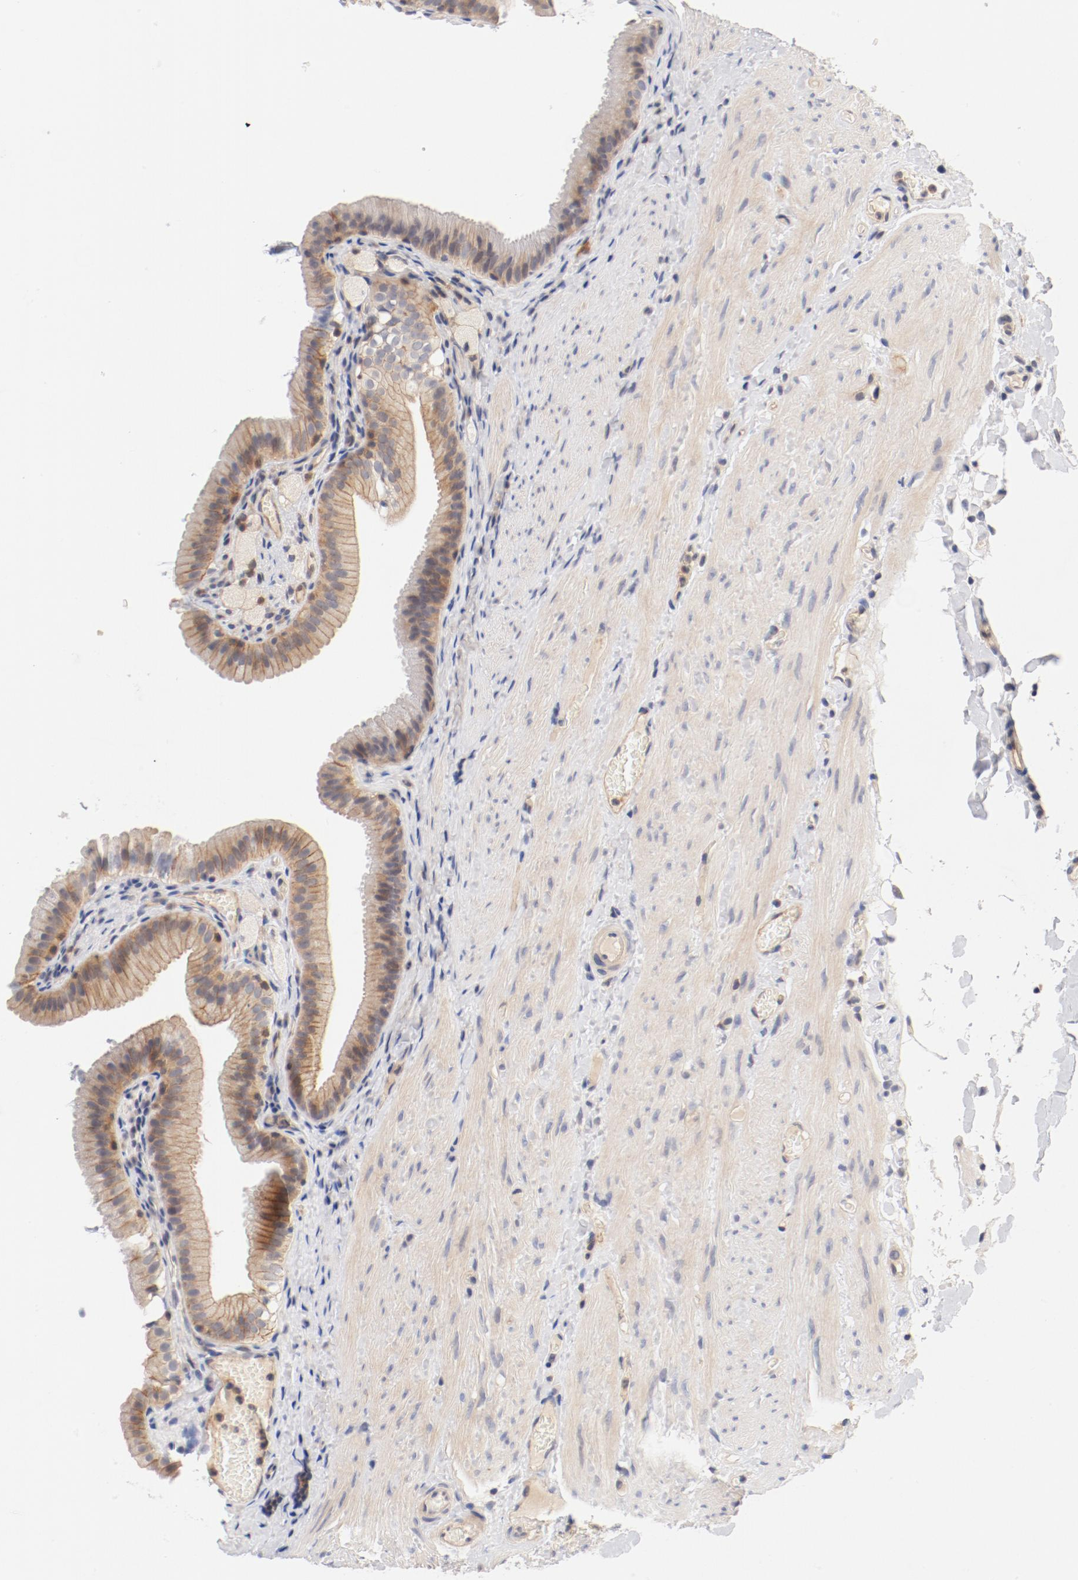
{"staining": {"intensity": "moderate", "quantity": ">75%", "location": "cytoplasmic/membranous"}, "tissue": "gallbladder", "cell_type": "Glandular cells", "image_type": "normal", "snomed": [{"axis": "morphology", "description": "Normal tissue, NOS"}, {"axis": "topography", "description": "Gallbladder"}], "caption": "DAB immunohistochemical staining of normal human gallbladder demonstrates moderate cytoplasmic/membranous protein positivity in approximately >75% of glandular cells. The staining was performed using DAB, with brown indicating positive protein expression. Nuclei are stained blue with hematoxylin.", "gene": "ZNF267", "patient": {"sex": "female", "age": 24}}